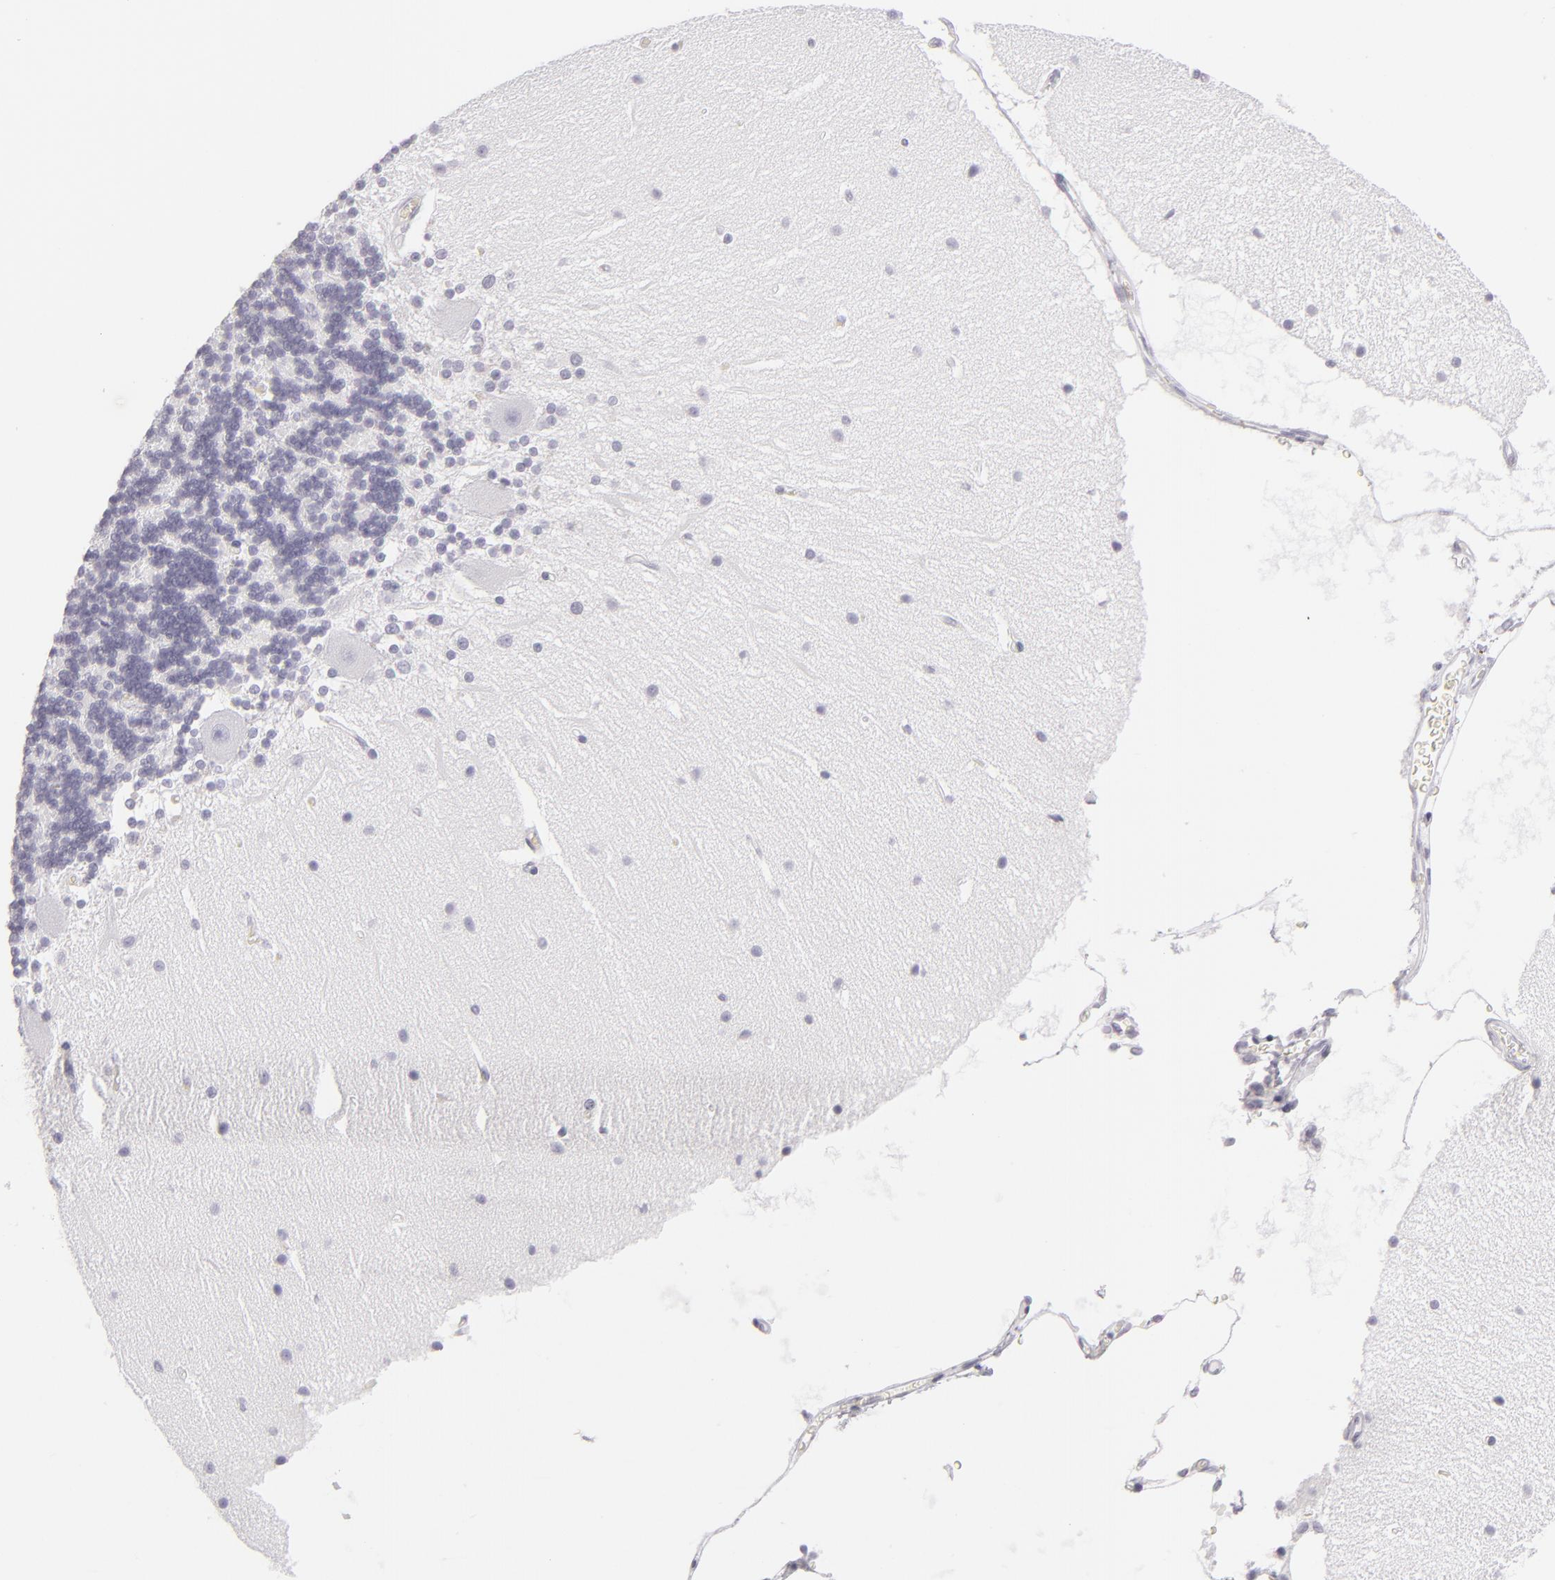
{"staining": {"intensity": "negative", "quantity": "none", "location": "none"}, "tissue": "cerebellum", "cell_type": "Cells in granular layer", "image_type": "normal", "snomed": [{"axis": "morphology", "description": "Normal tissue, NOS"}, {"axis": "topography", "description": "Cerebellum"}], "caption": "High power microscopy photomicrograph of an IHC photomicrograph of benign cerebellum, revealing no significant expression in cells in granular layer.", "gene": "VIL1", "patient": {"sex": "female", "age": 54}}